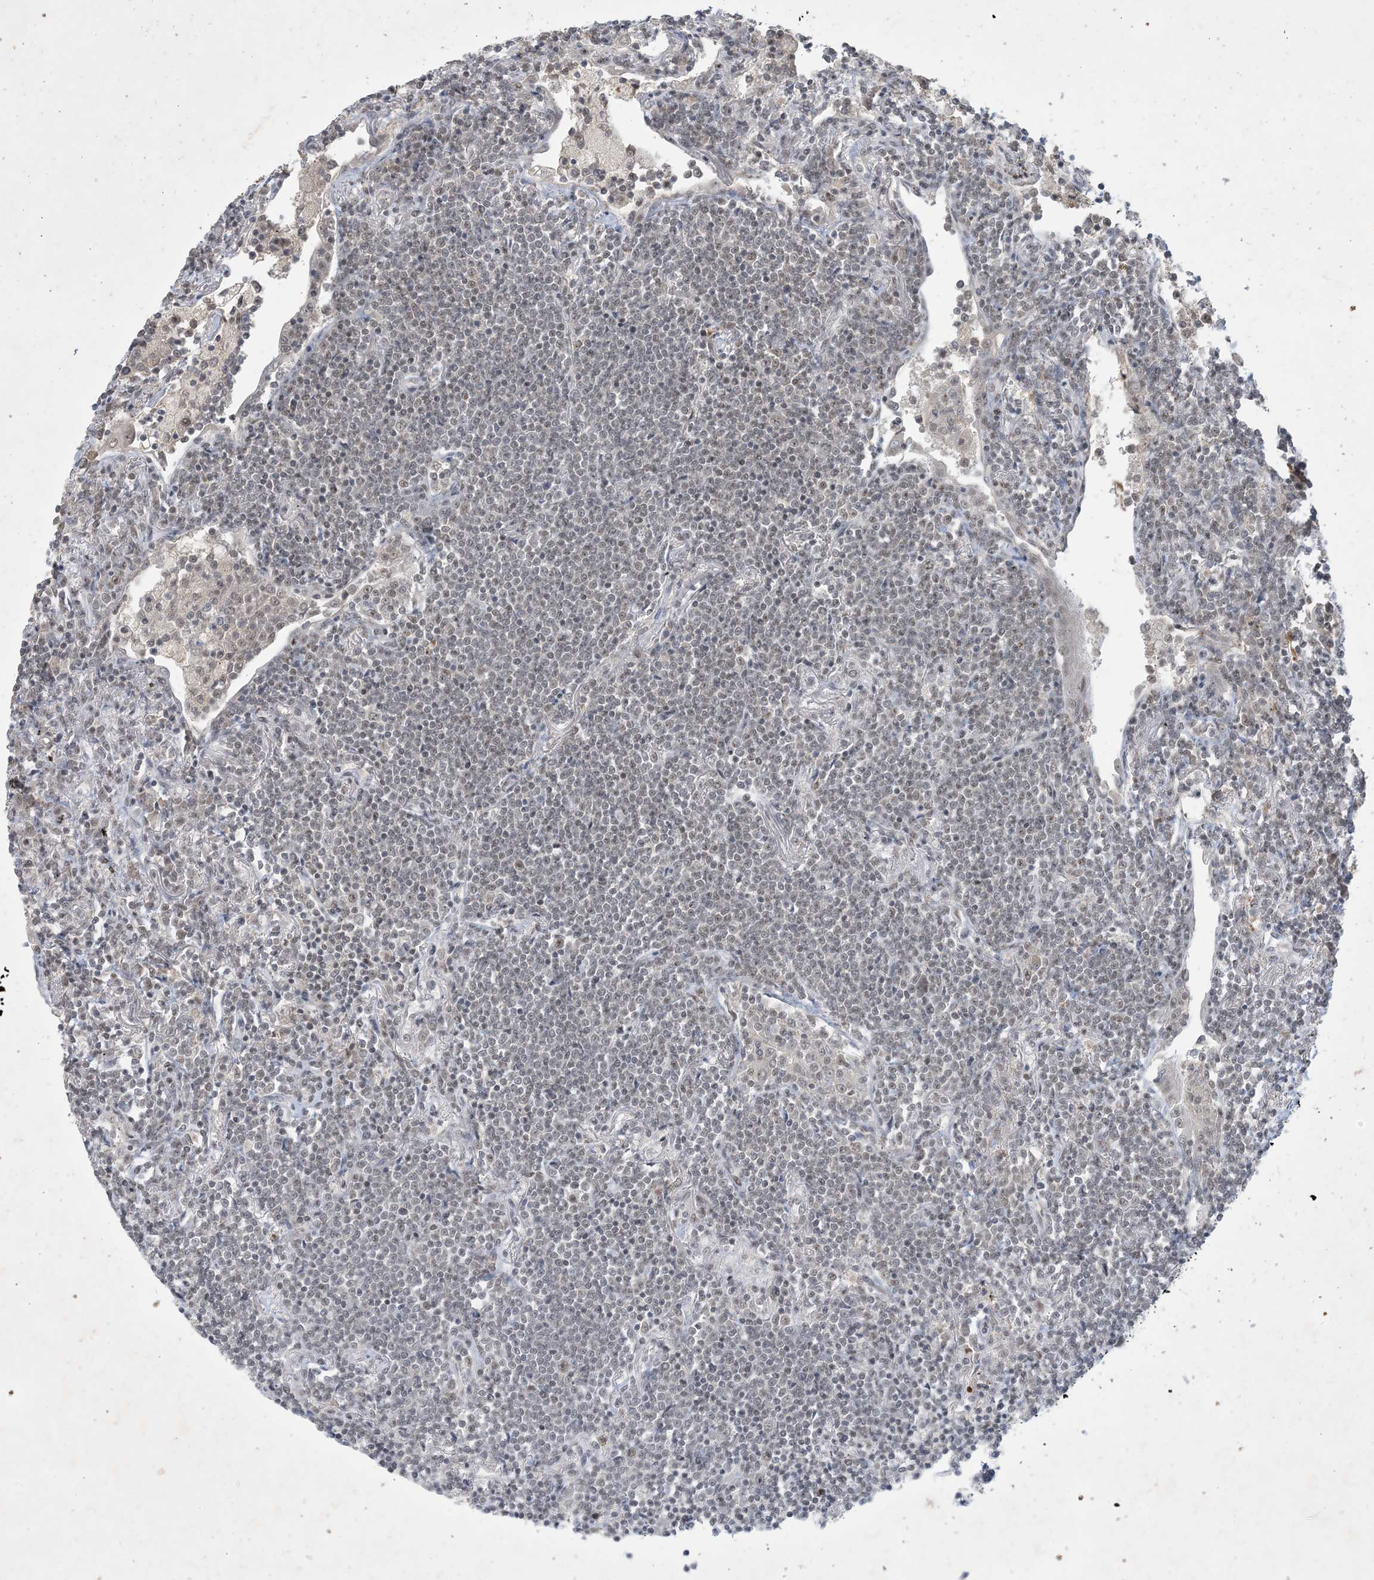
{"staining": {"intensity": "weak", "quantity": ">75%", "location": "nuclear"}, "tissue": "lymphoma", "cell_type": "Tumor cells", "image_type": "cancer", "snomed": [{"axis": "morphology", "description": "Malignant lymphoma, non-Hodgkin's type, Low grade"}, {"axis": "topography", "description": "Lung"}], "caption": "Weak nuclear protein staining is seen in about >75% of tumor cells in lymphoma.", "gene": "ZNF674", "patient": {"sex": "female", "age": 71}}